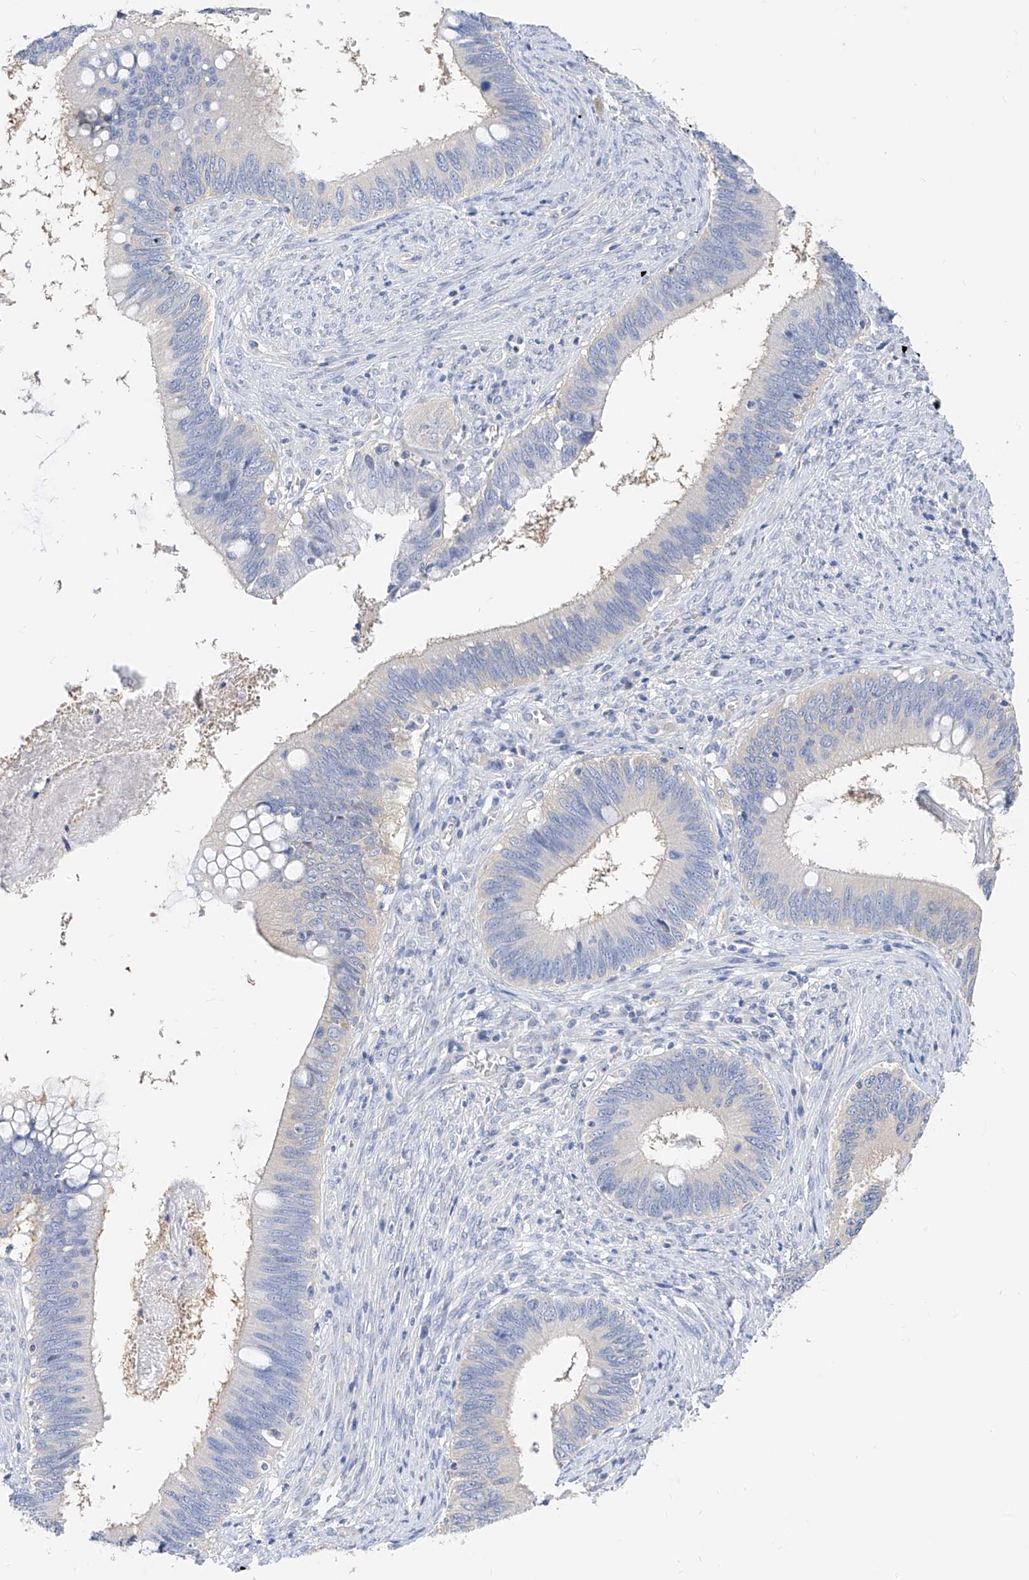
{"staining": {"intensity": "negative", "quantity": "none", "location": "none"}, "tissue": "cervical cancer", "cell_type": "Tumor cells", "image_type": "cancer", "snomed": [{"axis": "morphology", "description": "Adenocarcinoma, NOS"}, {"axis": "topography", "description": "Cervix"}], "caption": "An image of human adenocarcinoma (cervical) is negative for staining in tumor cells.", "gene": "ZZEF1", "patient": {"sex": "female", "age": 42}}